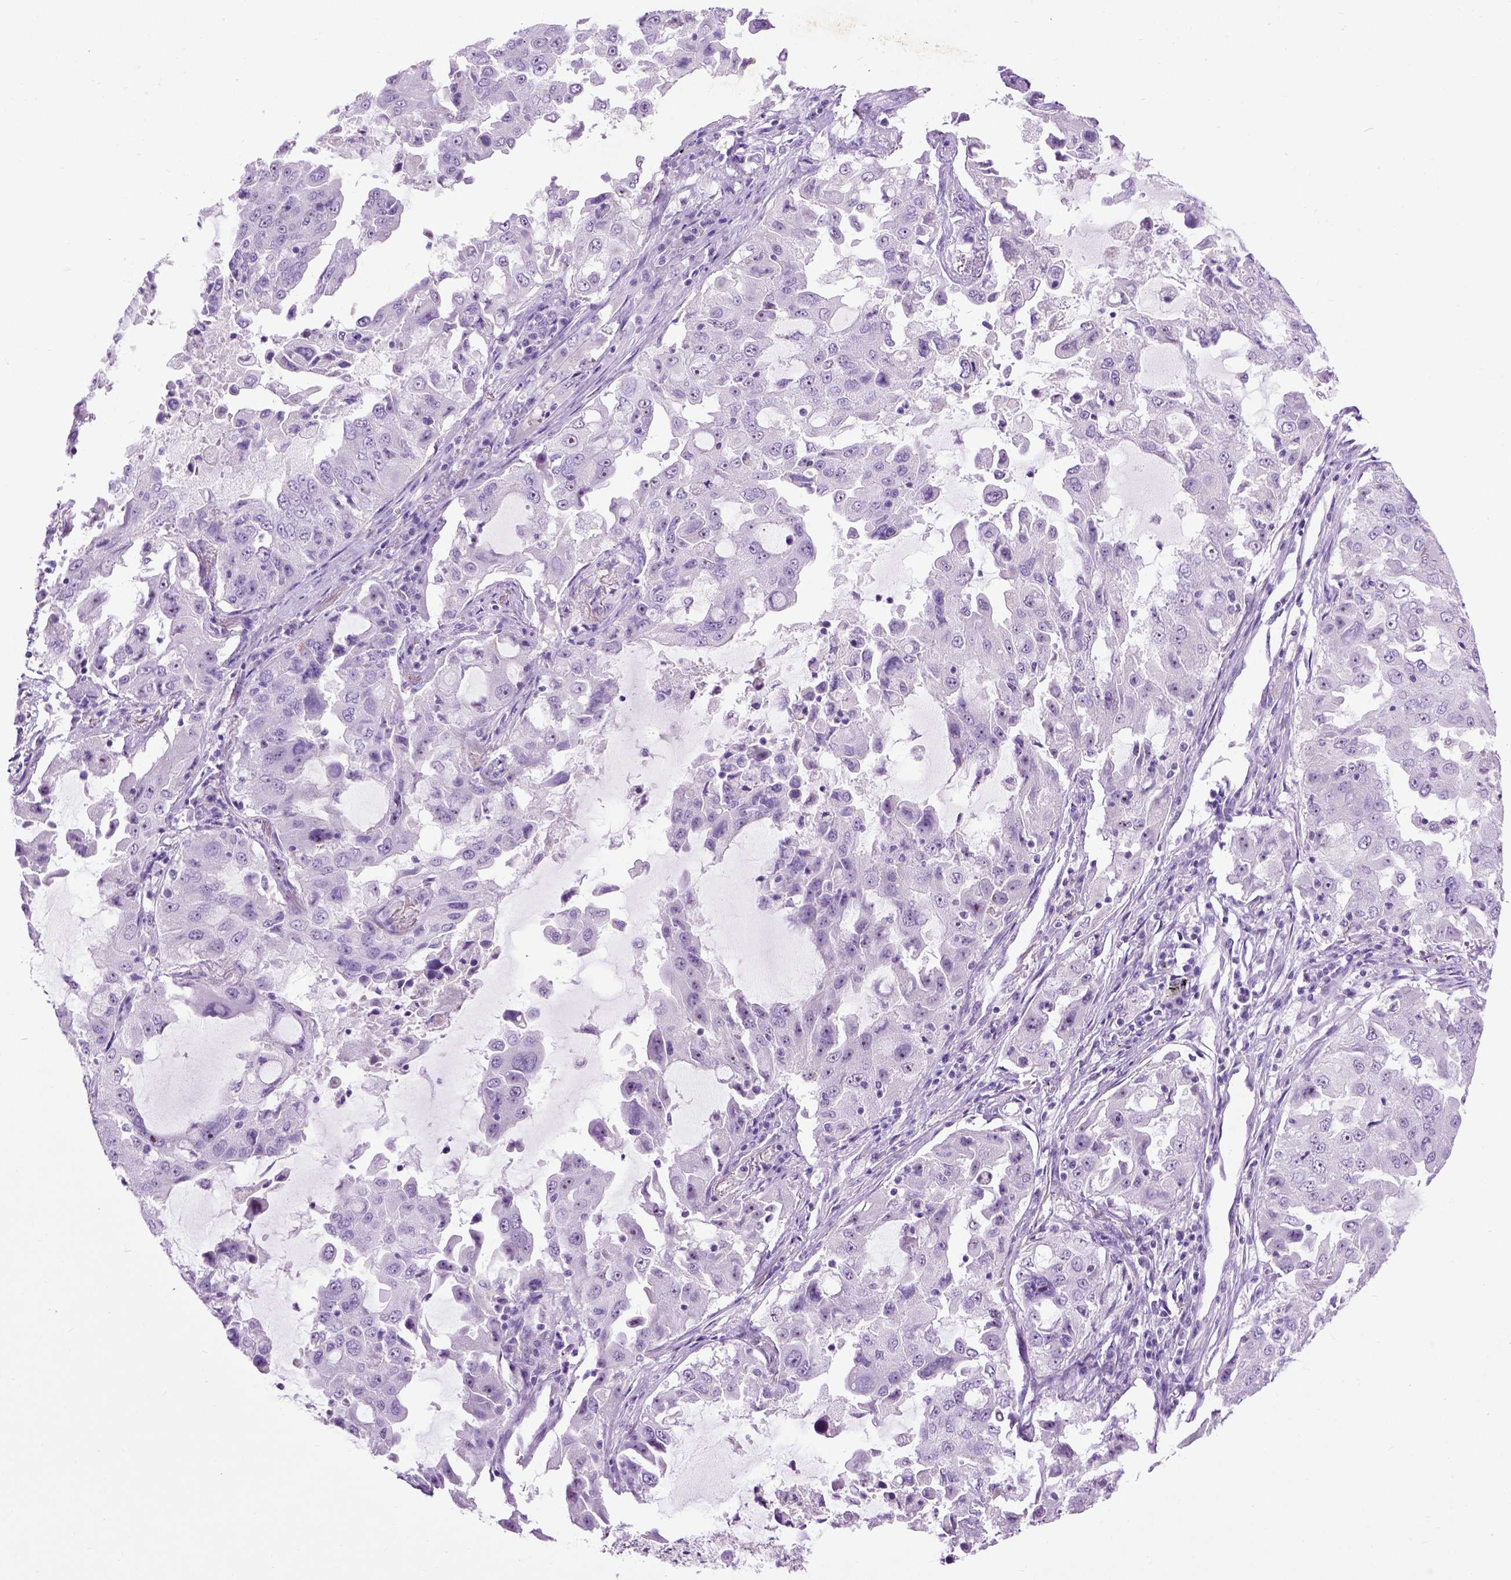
{"staining": {"intensity": "negative", "quantity": "none", "location": "none"}, "tissue": "lung cancer", "cell_type": "Tumor cells", "image_type": "cancer", "snomed": [{"axis": "morphology", "description": "Adenocarcinoma, NOS"}, {"axis": "topography", "description": "Lung"}], "caption": "Tumor cells show no significant expression in lung cancer (adenocarcinoma).", "gene": "UTP4", "patient": {"sex": "female", "age": 61}}